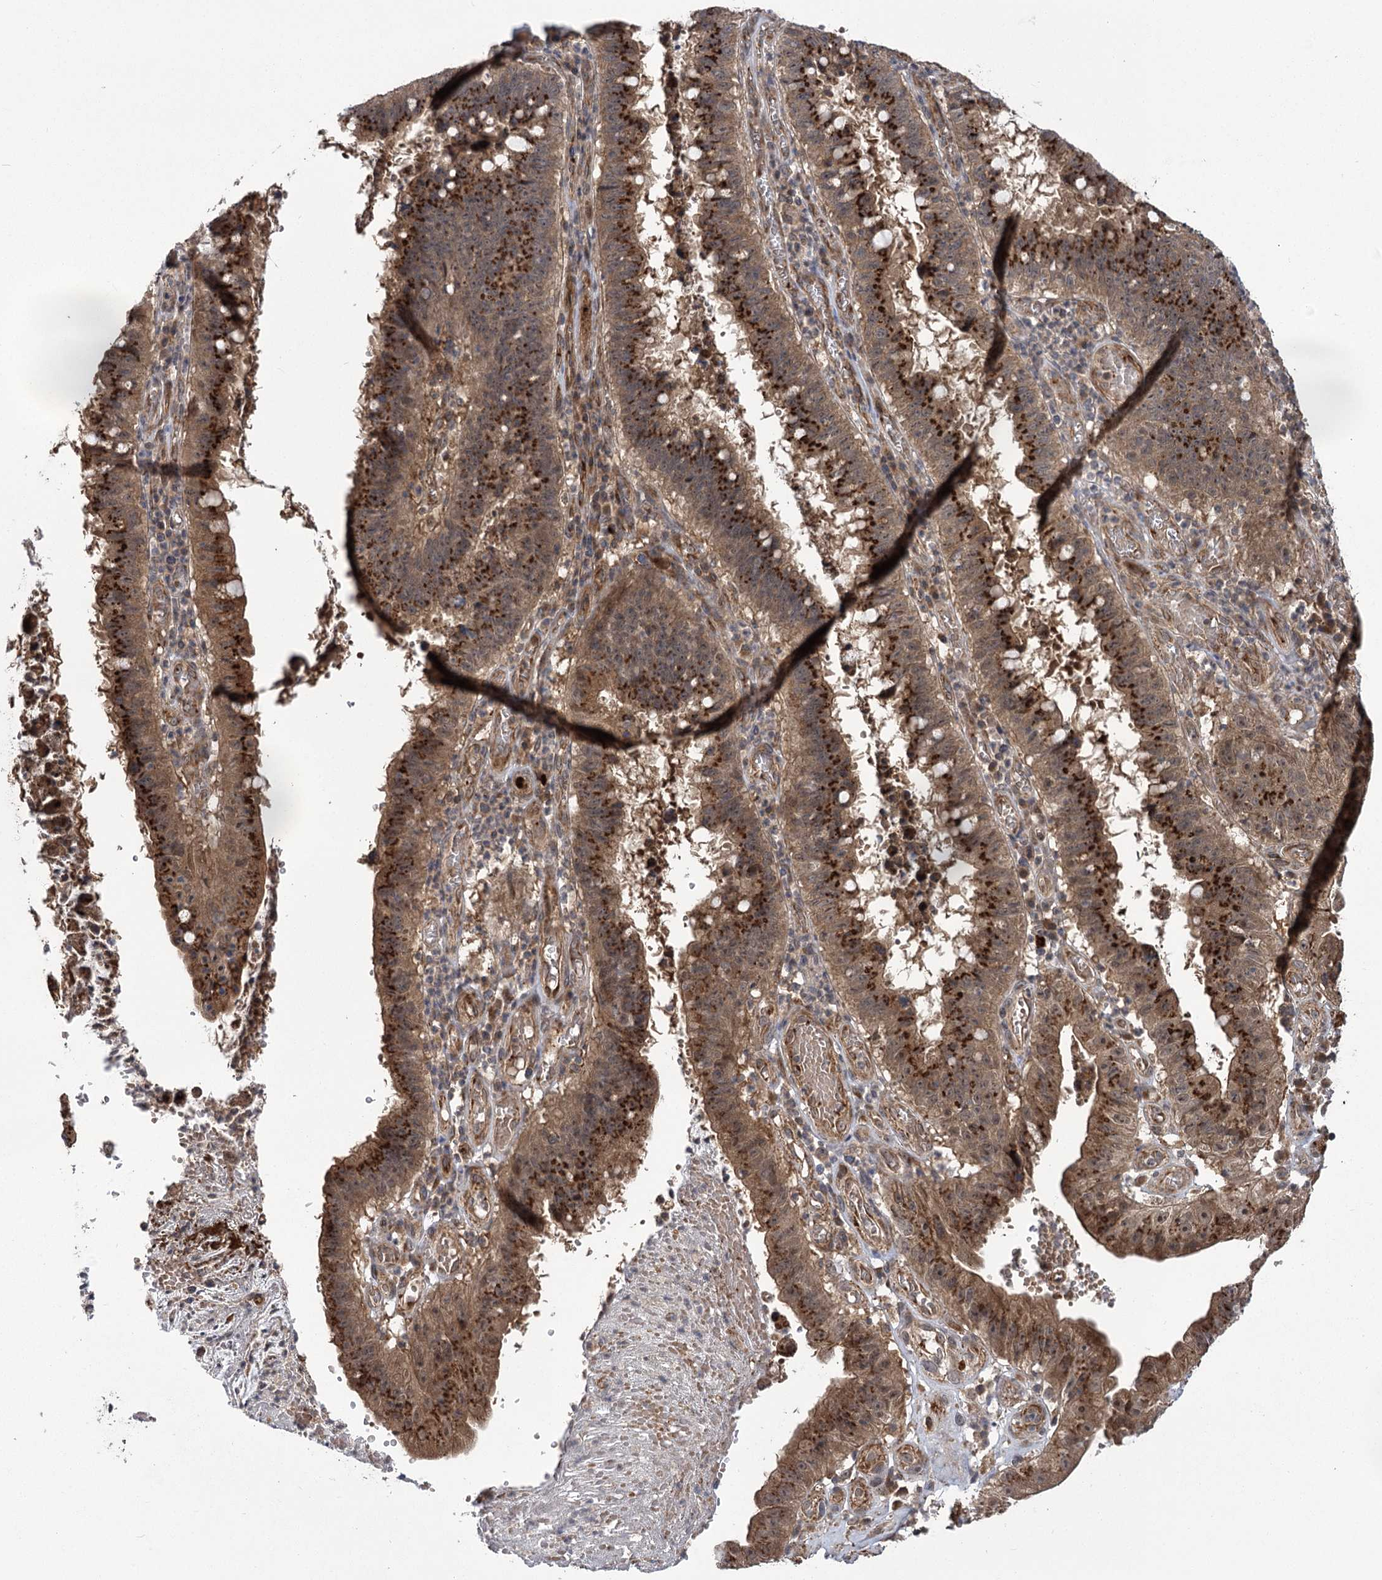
{"staining": {"intensity": "strong", "quantity": ">75%", "location": "cytoplasmic/membranous"}, "tissue": "stomach cancer", "cell_type": "Tumor cells", "image_type": "cancer", "snomed": [{"axis": "morphology", "description": "Adenocarcinoma, NOS"}, {"axis": "topography", "description": "Stomach"}], "caption": "High-magnification brightfield microscopy of stomach cancer stained with DAB (brown) and counterstained with hematoxylin (blue). tumor cells exhibit strong cytoplasmic/membranous expression is appreciated in approximately>75% of cells. (Stains: DAB (3,3'-diaminobenzidine) in brown, nuclei in blue, Microscopy: brightfield microscopy at high magnification).", "gene": "CARD19", "patient": {"sex": "male", "age": 59}}